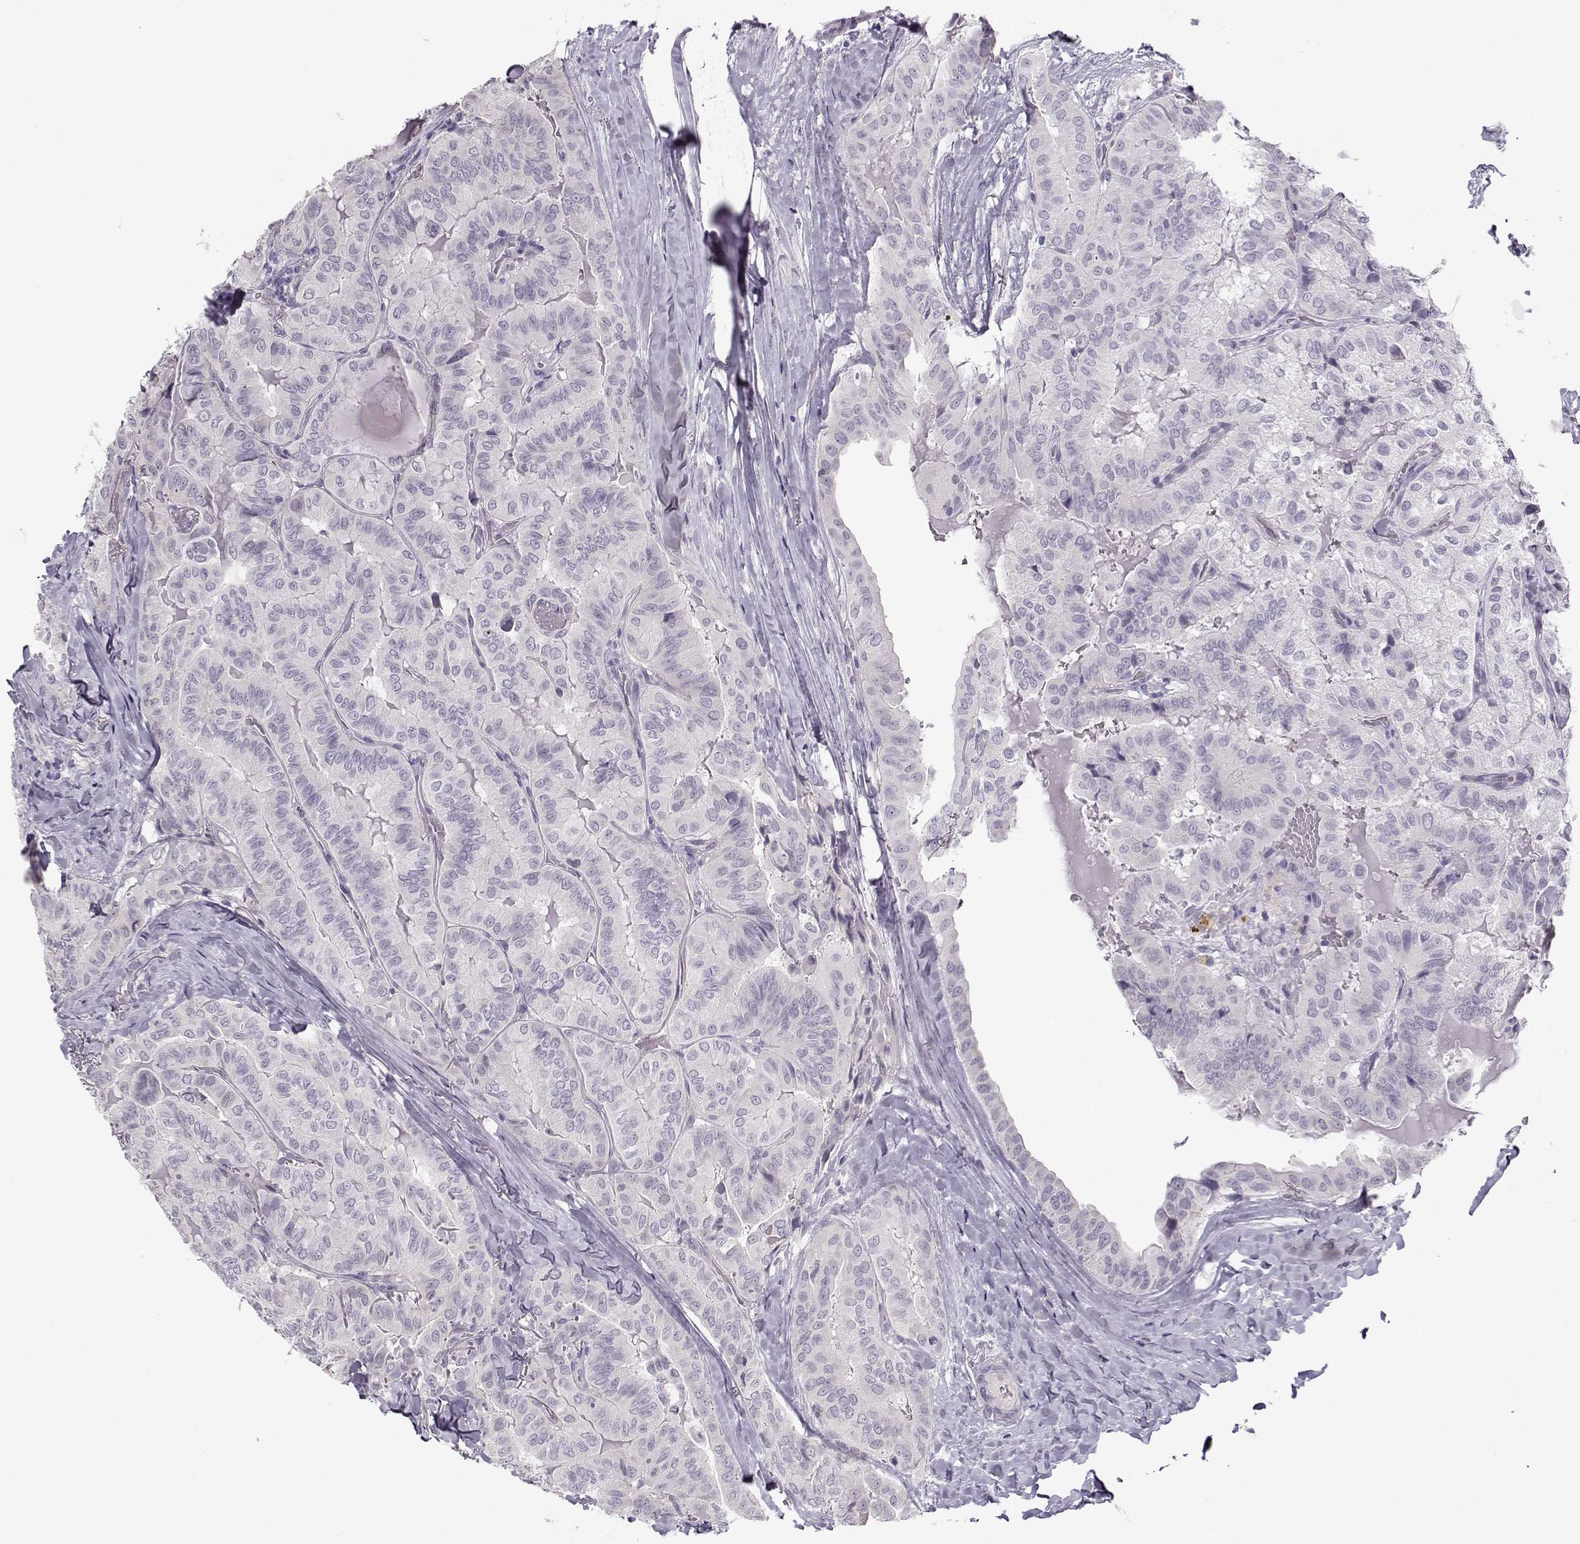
{"staining": {"intensity": "negative", "quantity": "none", "location": "none"}, "tissue": "thyroid cancer", "cell_type": "Tumor cells", "image_type": "cancer", "snomed": [{"axis": "morphology", "description": "Papillary adenocarcinoma, NOS"}, {"axis": "topography", "description": "Thyroid gland"}], "caption": "This is an immunohistochemistry micrograph of papillary adenocarcinoma (thyroid). There is no staining in tumor cells.", "gene": "TEX55", "patient": {"sex": "female", "age": 68}}